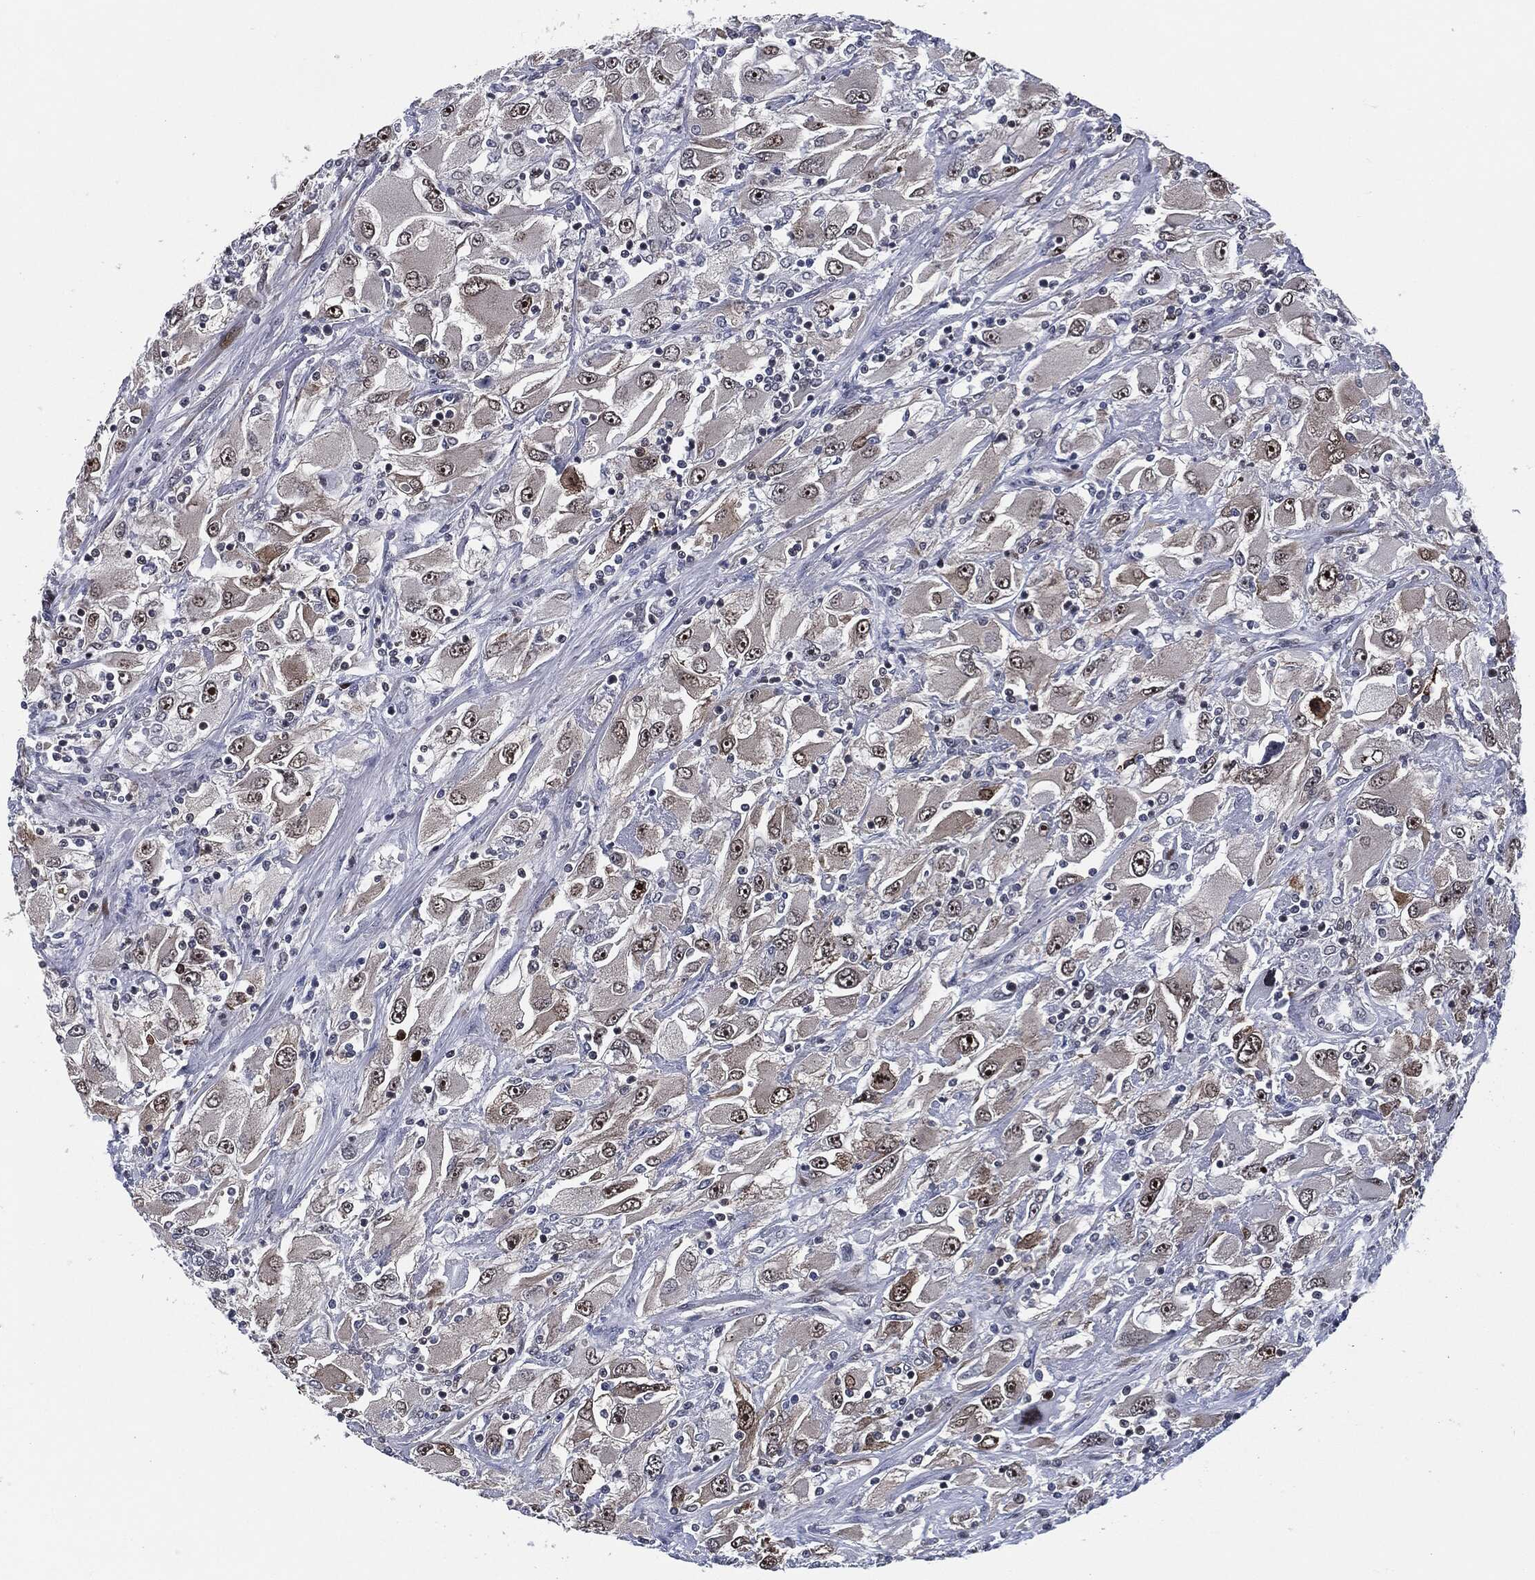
{"staining": {"intensity": "moderate", "quantity": "25%-75%", "location": "nuclear"}, "tissue": "renal cancer", "cell_type": "Tumor cells", "image_type": "cancer", "snomed": [{"axis": "morphology", "description": "Adenocarcinoma, NOS"}, {"axis": "topography", "description": "Kidney"}], "caption": "Immunohistochemical staining of renal cancer (adenocarcinoma) shows medium levels of moderate nuclear protein expression in approximately 25%-75% of tumor cells.", "gene": "AKT2", "patient": {"sex": "female", "age": 52}}